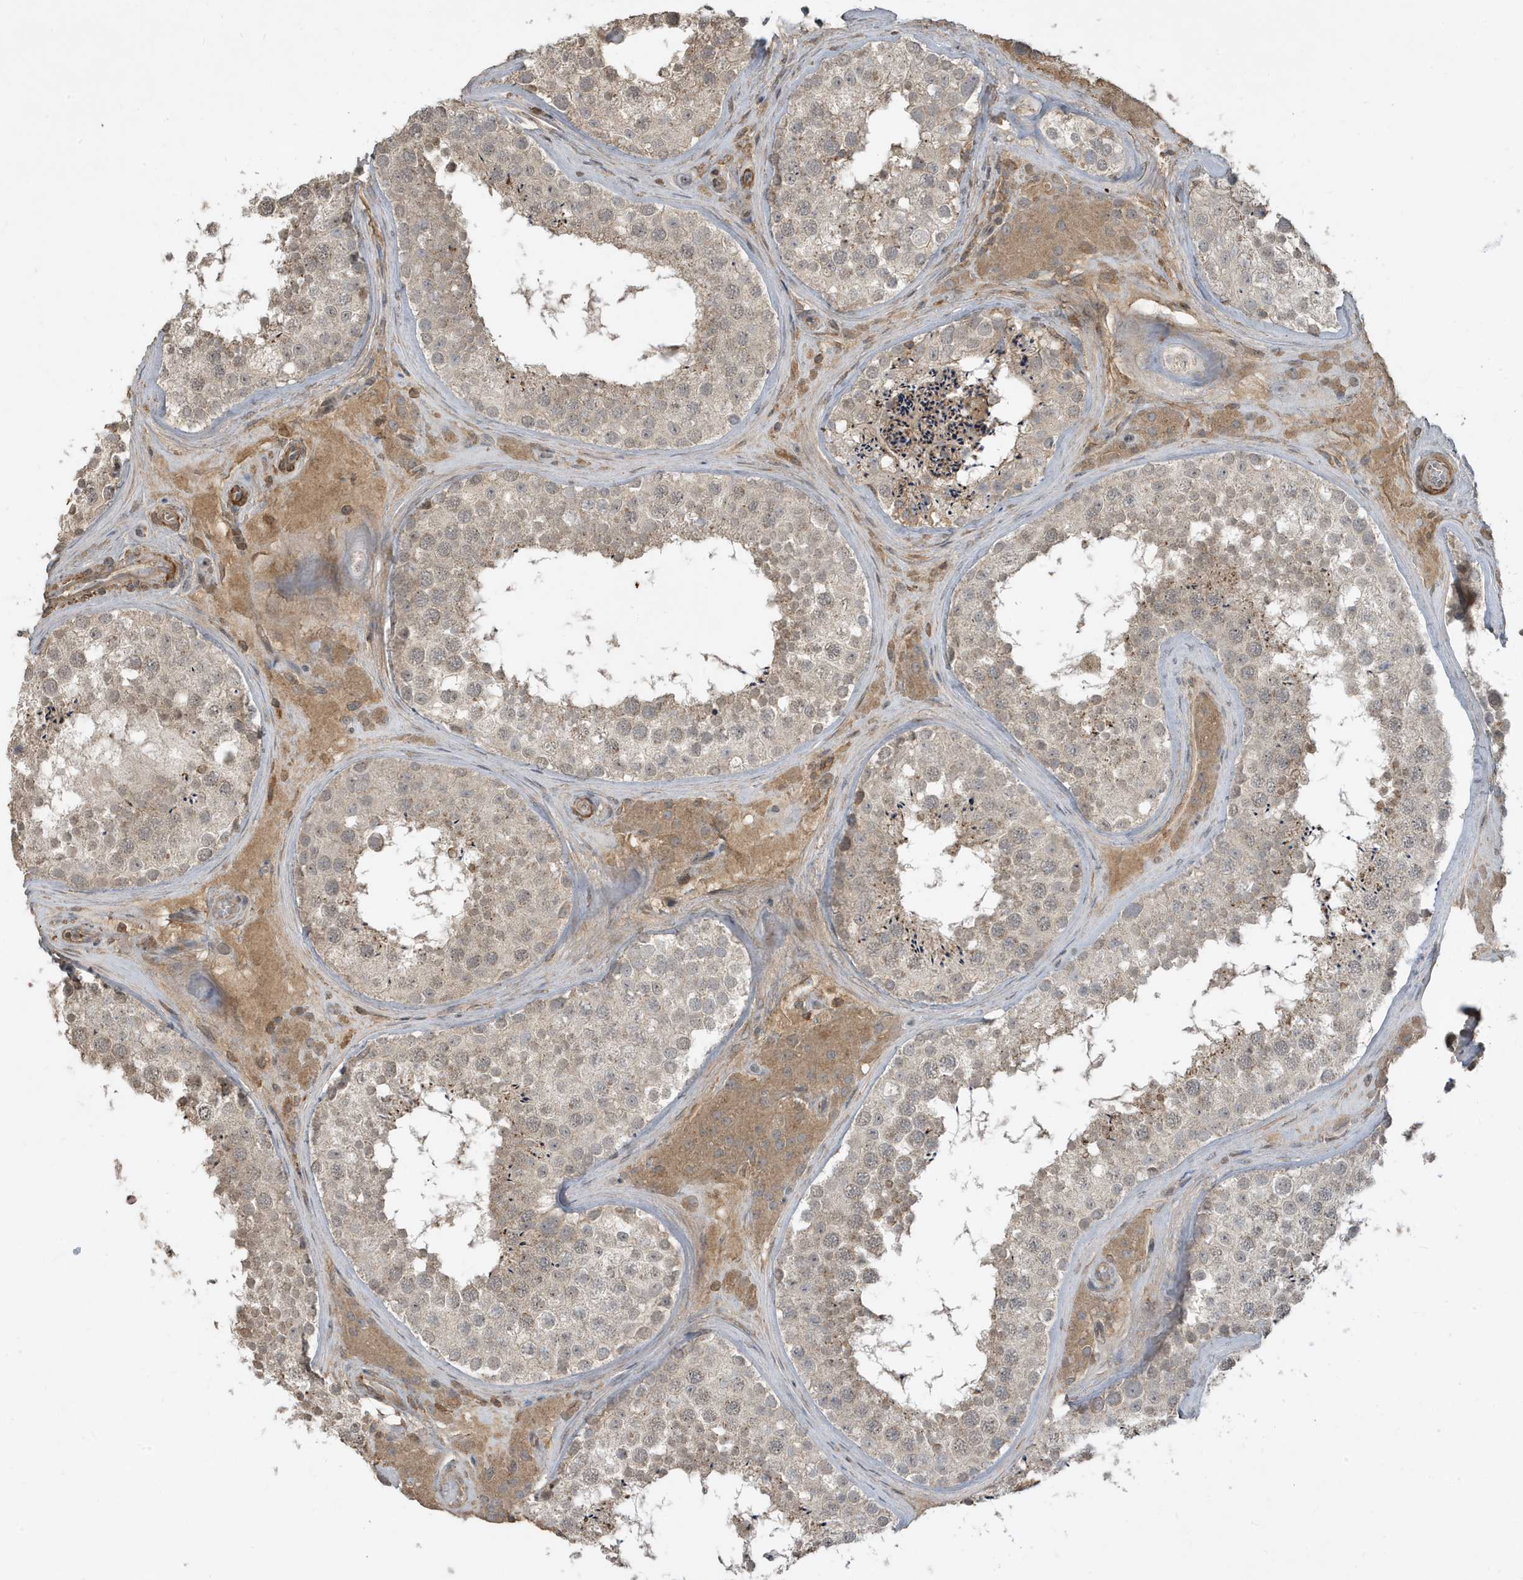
{"staining": {"intensity": "weak", "quantity": ">75%", "location": "cytoplasmic/membranous"}, "tissue": "testis", "cell_type": "Cells in seminiferous ducts", "image_type": "normal", "snomed": [{"axis": "morphology", "description": "Normal tissue, NOS"}, {"axis": "topography", "description": "Testis"}], "caption": "Protein staining demonstrates weak cytoplasmic/membranous staining in approximately >75% of cells in seminiferous ducts in benign testis. (DAB IHC with brightfield microscopy, high magnification).", "gene": "PRRT3", "patient": {"sex": "male", "age": 46}}